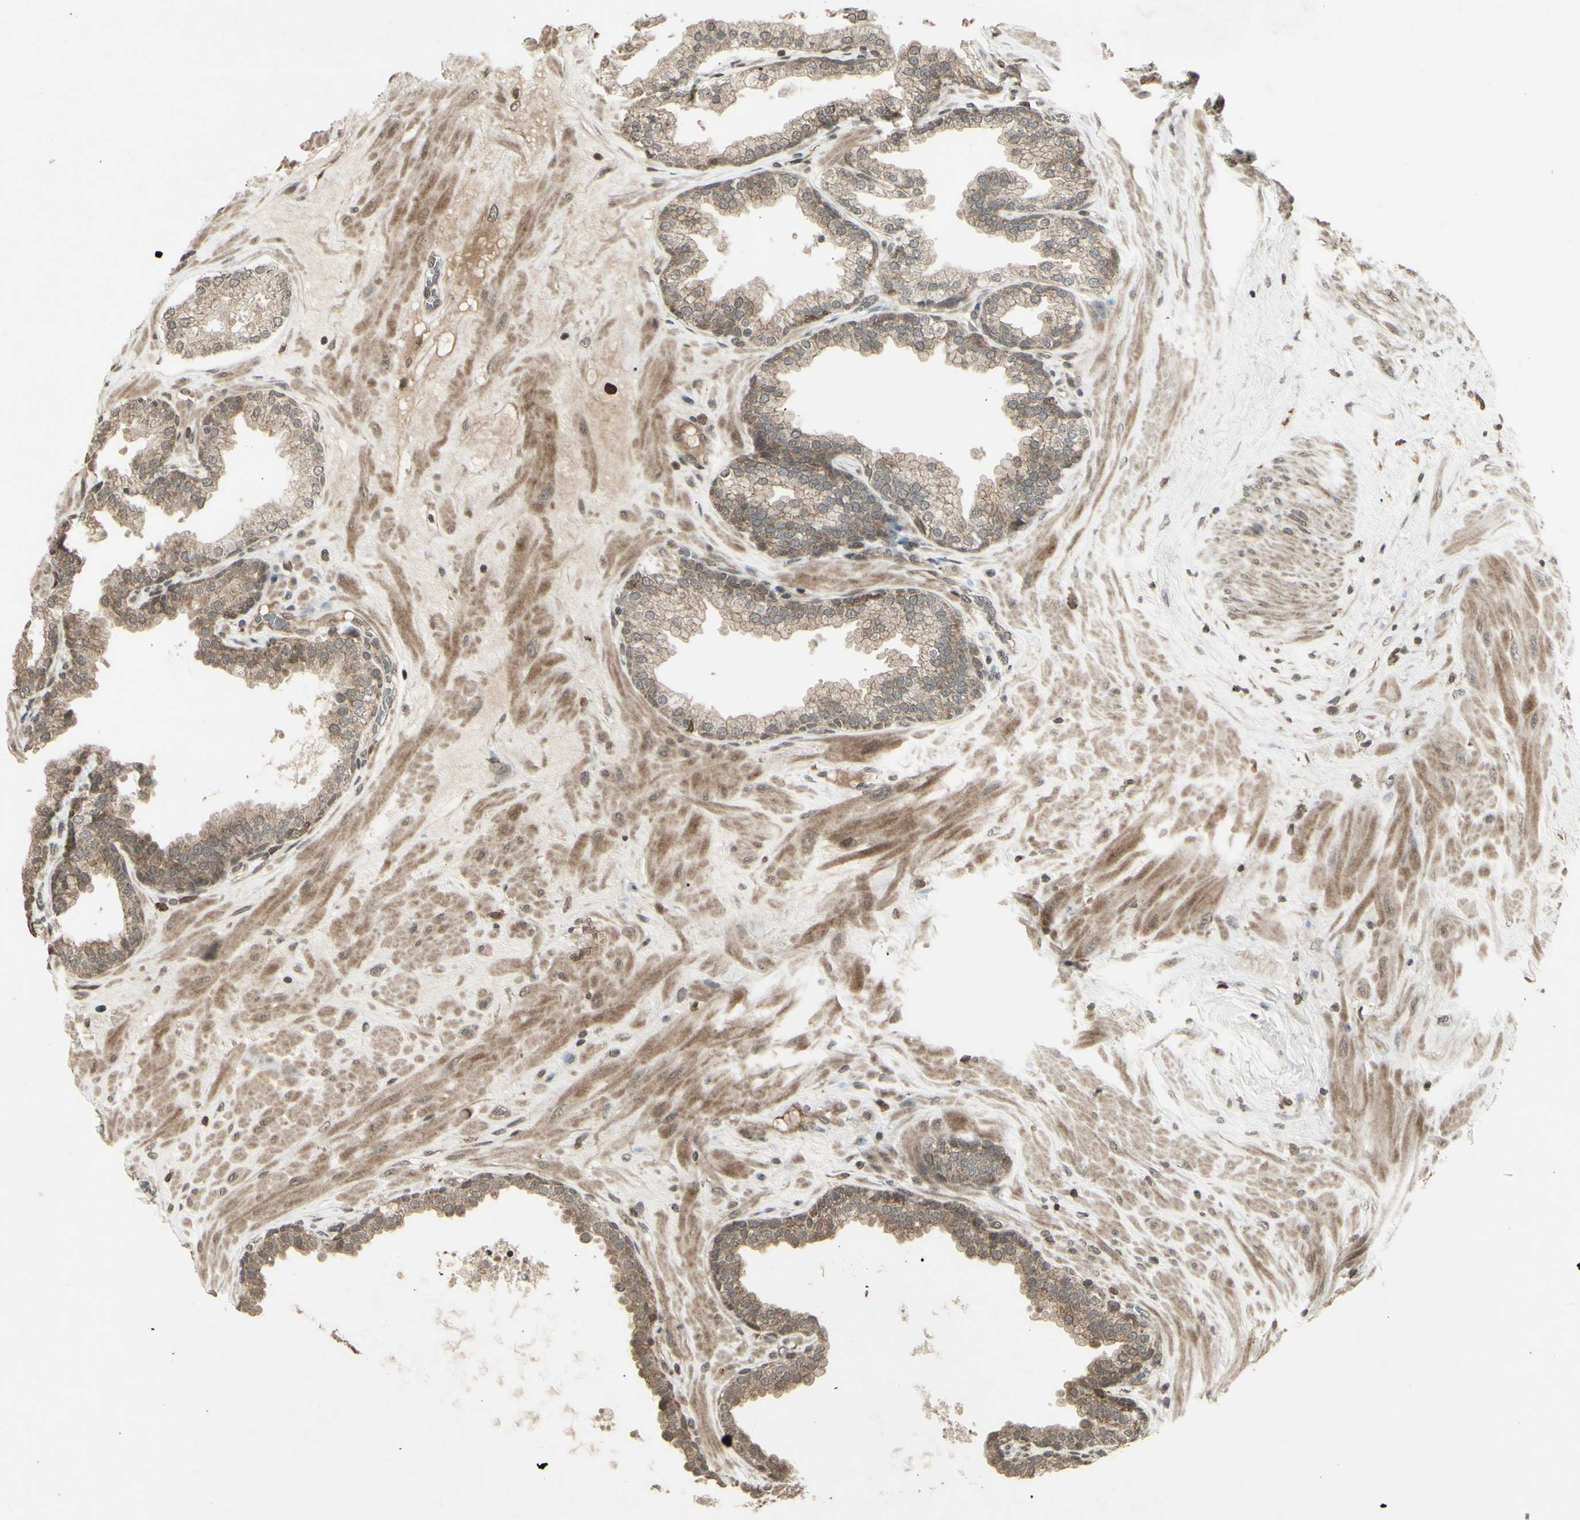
{"staining": {"intensity": "weak", "quantity": ">75%", "location": "cytoplasmic/membranous"}, "tissue": "prostate", "cell_type": "Glandular cells", "image_type": "normal", "snomed": [{"axis": "morphology", "description": "Normal tissue, NOS"}, {"axis": "topography", "description": "Prostate"}], "caption": "Protein expression by immunohistochemistry (IHC) demonstrates weak cytoplasmic/membranous staining in approximately >75% of glandular cells in normal prostate. The staining was performed using DAB (3,3'-diaminobenzidine) to visualize the protein expression in brown, while the nuclei were stained in blue with hematoxylin (Magnification: 20x).", "gene": "BLNK", "patient": {"sex": "male", "age": 51}}